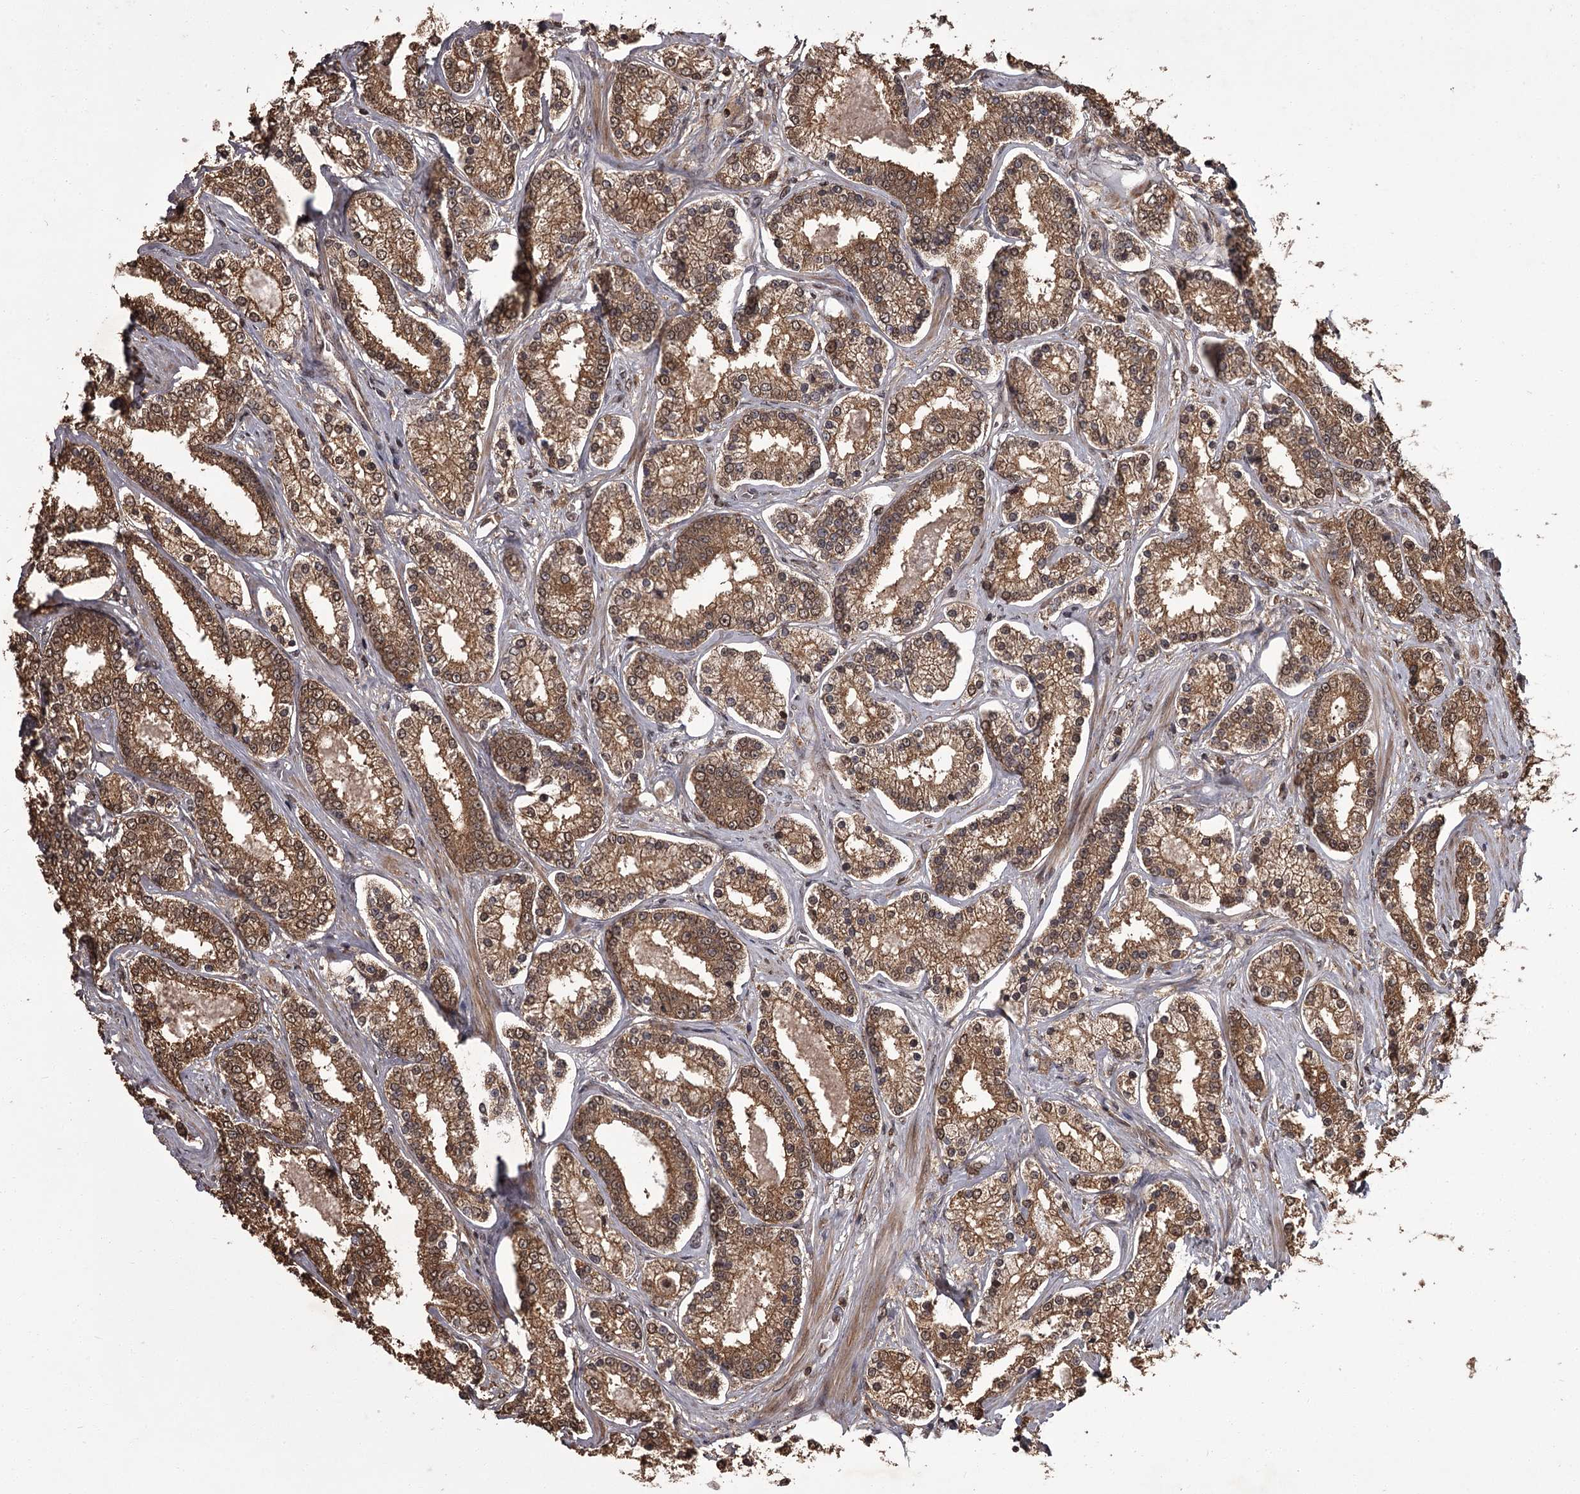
{"staining": {"intensity": "moderate", "quantity": ">75%", "location": "cytoplasmic/membranous"}, "tissue": "prostate cancer", "cell_type": "Tumor cells", "image_type": "cancer", "snomed": [{"axis": "morphology", "description": "Normal tissue, NOS"}, {"axis": "morphology", "description": "Adenocarcinoma, High grade"}, {"axis": "topography", "description": "Prostate"}], "caption": "Approximately >75% of tumor cells in prostate adenocarcinoma (high-grade) show moderate cytoplasmic/membranous protein staining as visualized by brown immunohistochemical staining.", "gene": "NPRL2", "patient": {"sex": "male", "age": 83}}